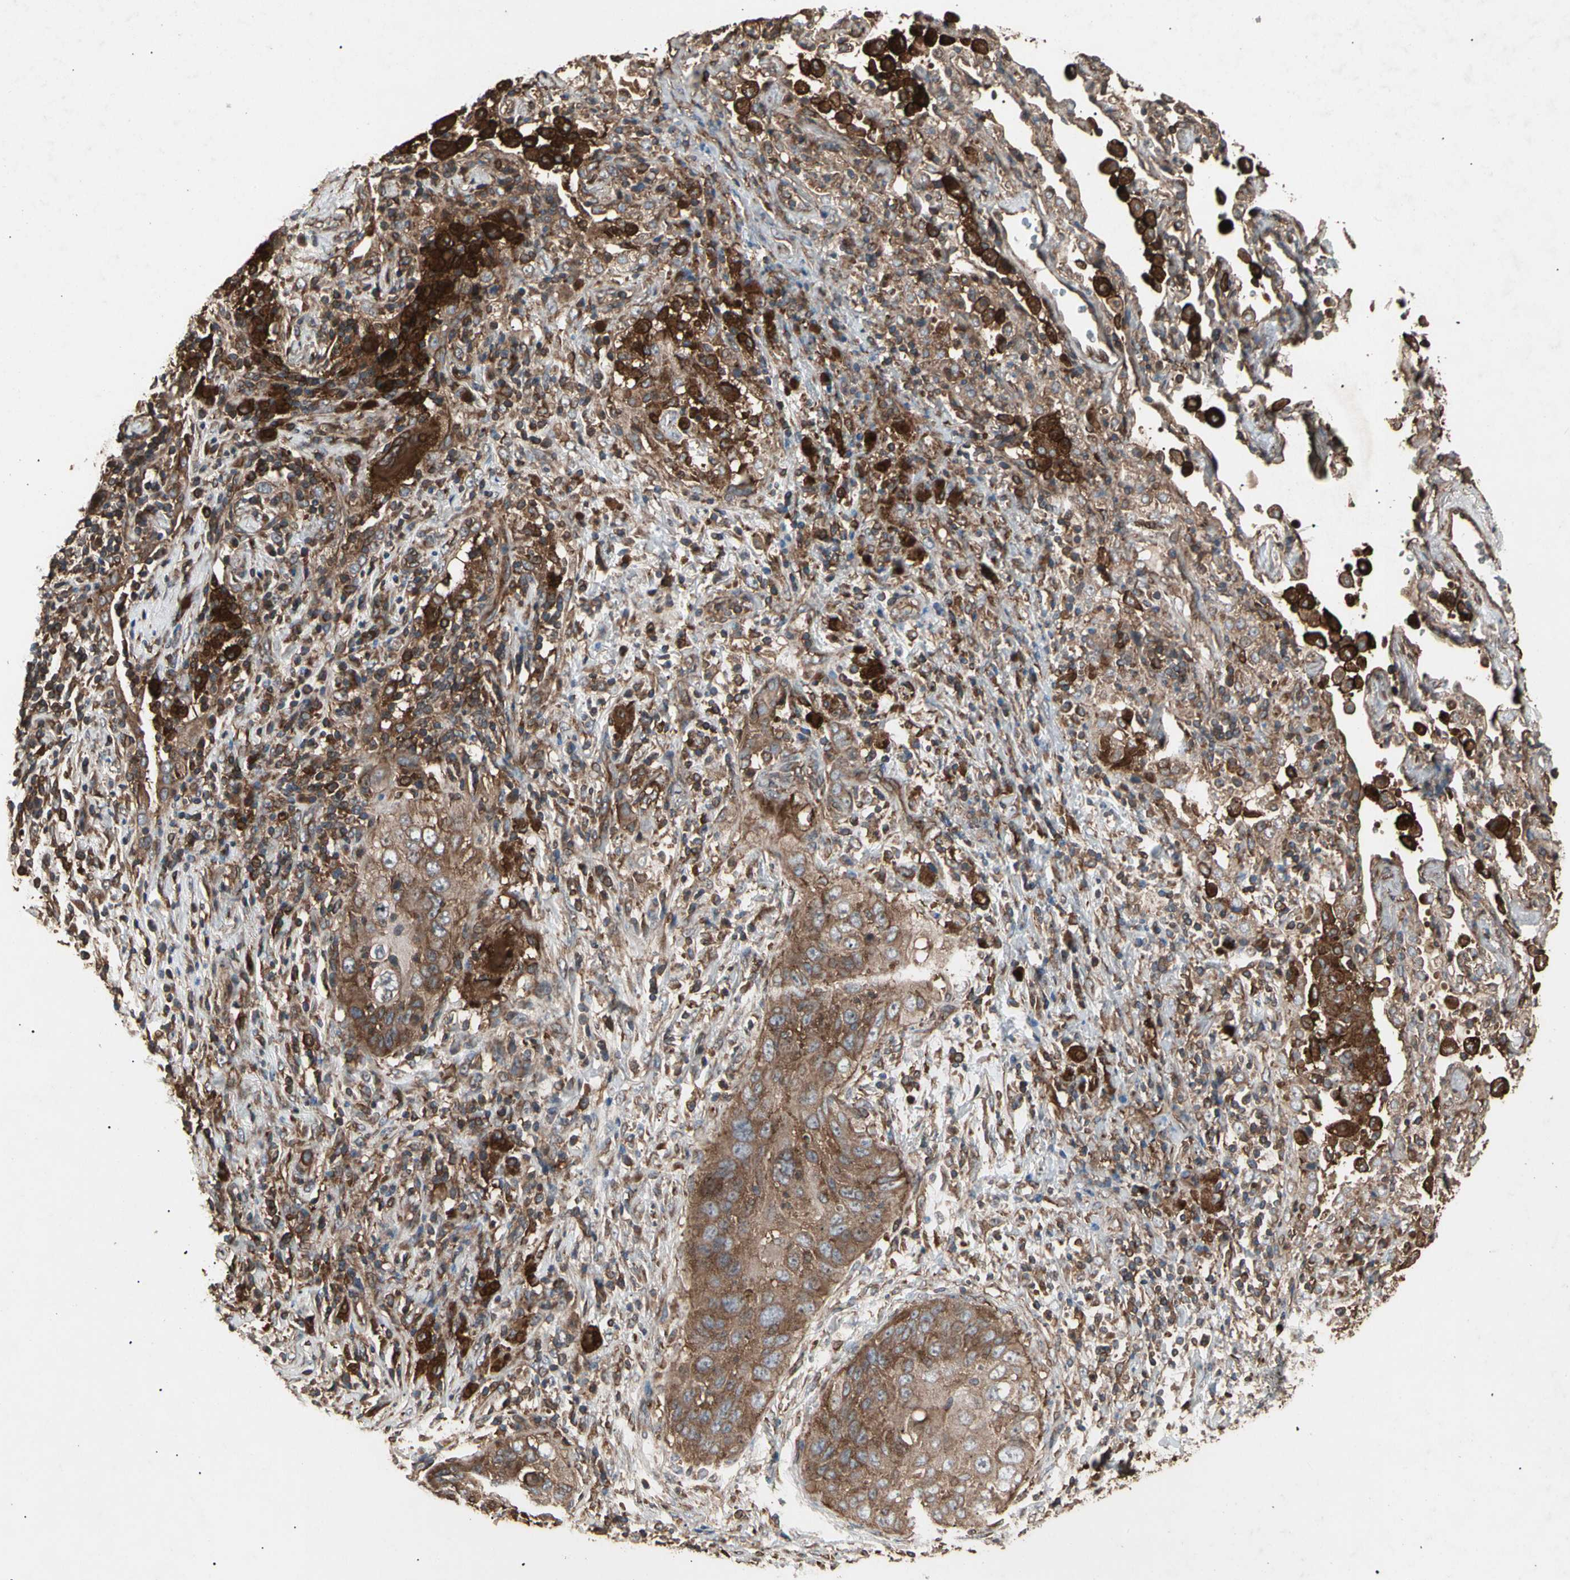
{"staining": {"intensity": "strong", "quantity": ">75%", "location": "cytoplasmic/membranous"}, "tissue": "lung cancer", "cell_type": "Tumor cells", "image_type": "cancer", "snomed": [{"axis": "morphology", "description": "Squamous cell carcinoma, NOS"}, {"axis": "topography", "description": "Lung"}], "caption": "The immunohistochemical stain labels strong cytoplasmic/membranous staining in tumor cells of lung squamous cell carcinoma tissue. (DAB (3,3'-diaminobenzidine) = brown stain, brightfield microscopy at high magnification).", "gene": "AGBL2", "patient": {"sex": "female", "age": 67}}